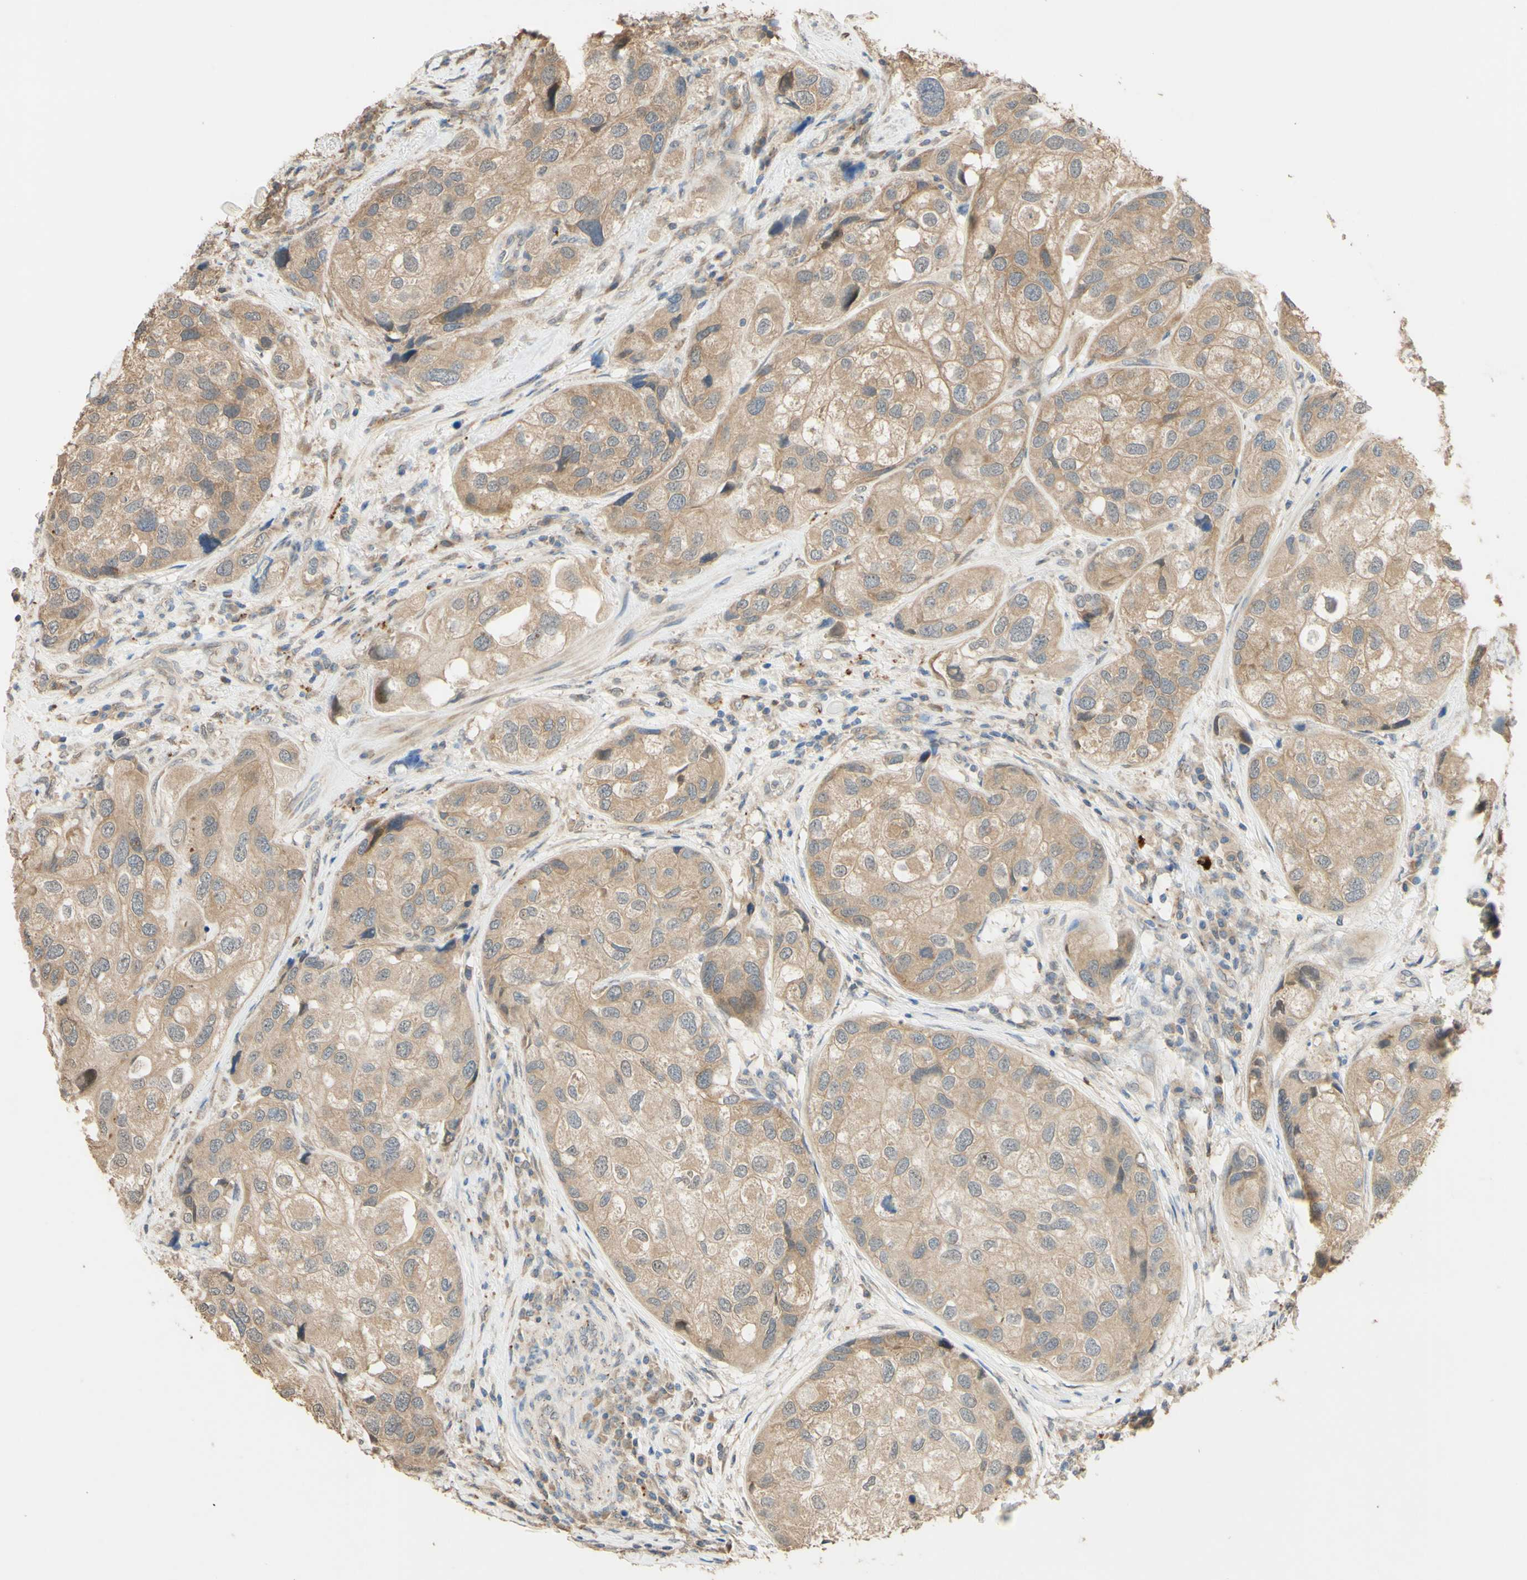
{"staining": {"intensity": "weak", "quantity": ">75%", "location": "cytoplasmic/membranous"}, "tissue": "urothelial cancer", "cell_type": "Tumor cells", "image_type": "cancer", "snomed": [{"axis": "morphology", "description": "Urothelial carcinoma, High grade"}, {"axis": "topography", "description": "Urinary bladder"}], "caption": "DAB (3,3'-diaminobenzidine) immunohistochemical staining of high-grade urothelial carcinoma demonstrates weak cytoplasmic/membranous protein expression in about >75% of tumor cells. The protein of interest is shown in brown color, while the nuclei are stained blue.", "gene": "SMIM19", "patient": {"sex": "female", "age": 64}}